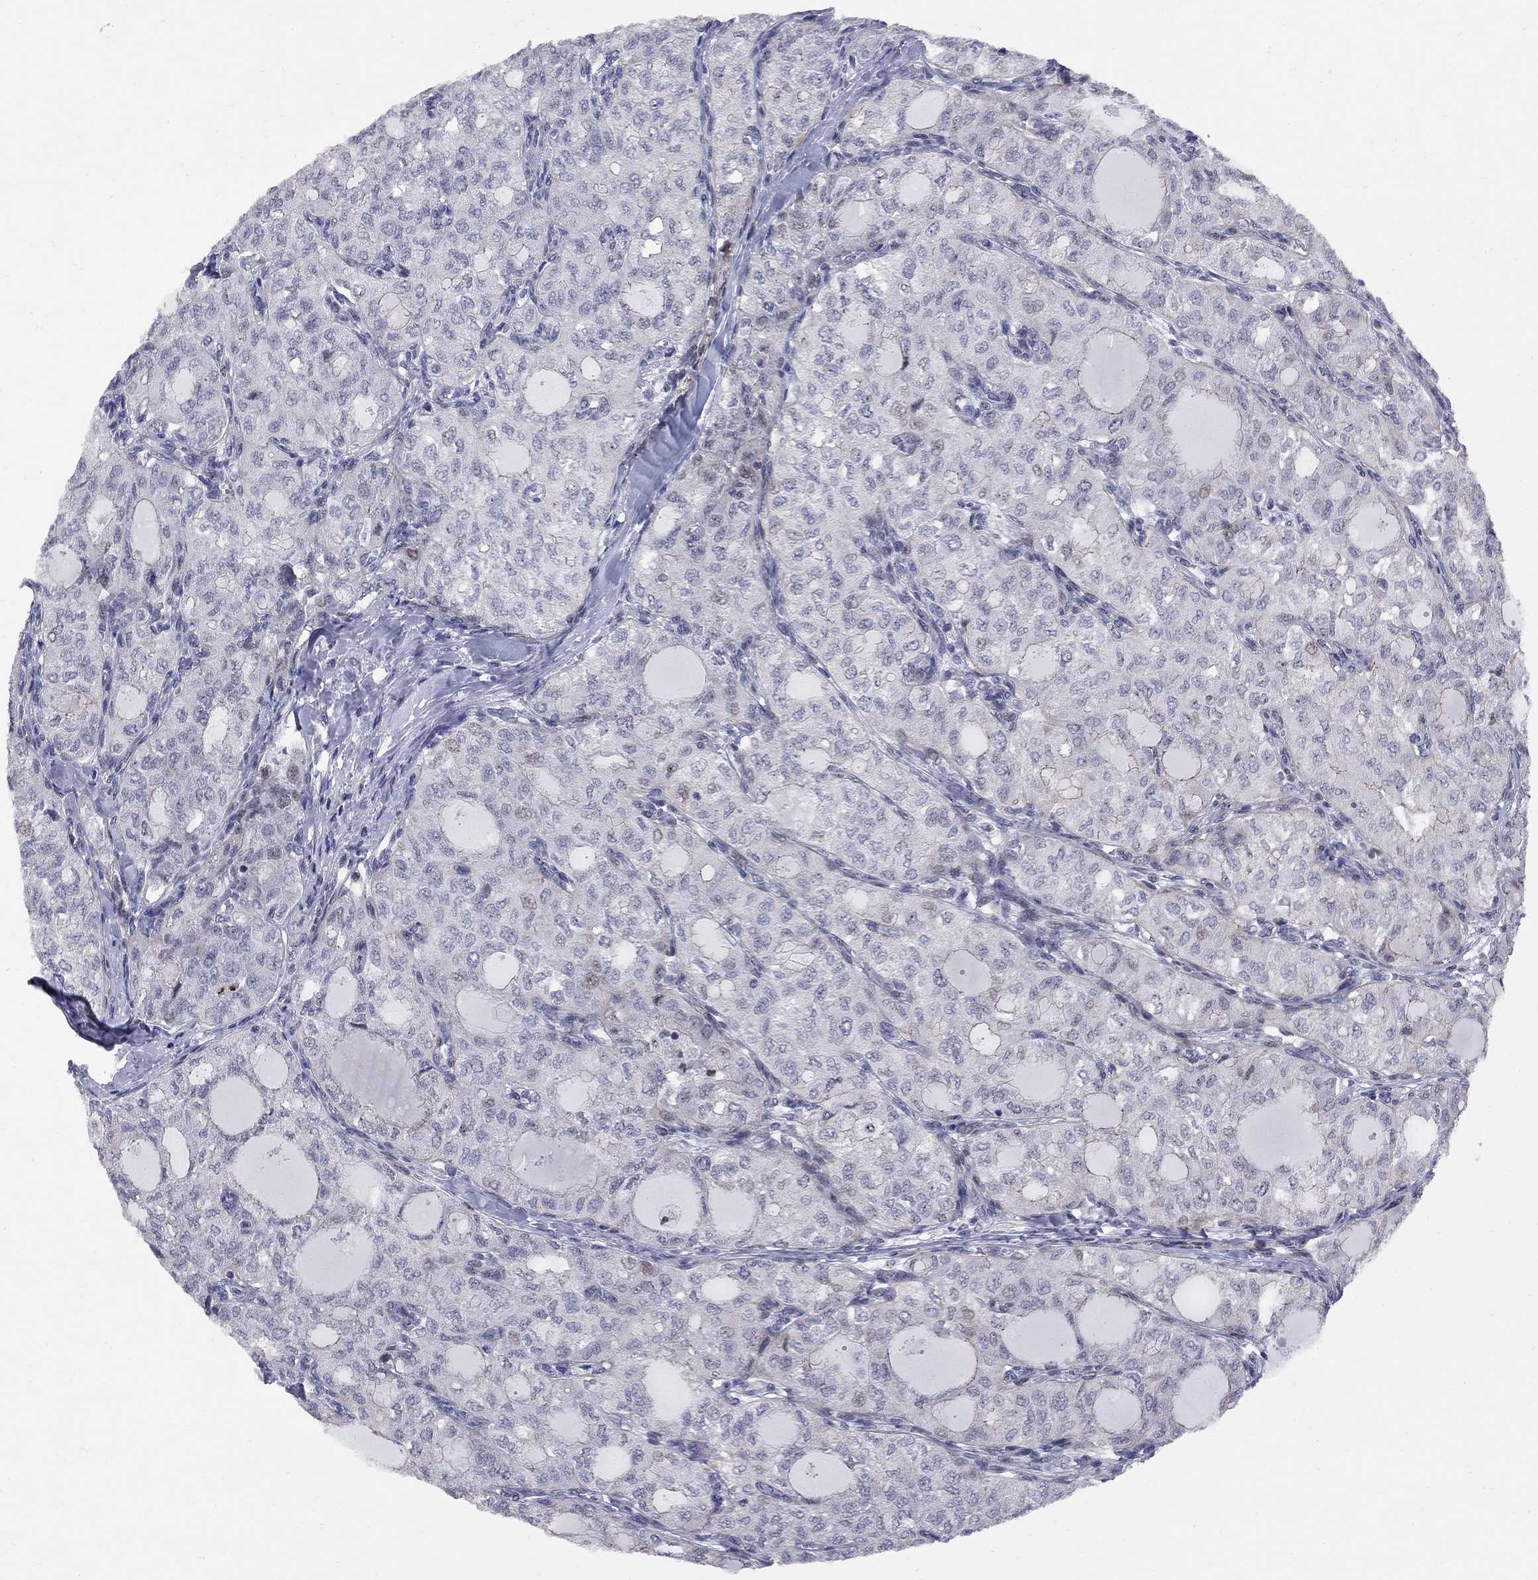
{"staining": {"intensity": "negative", "quantity": "none", "location": "none"}, "tissue": "thyroid cancer", "cell_type": "Tumor cells", "image_type": "cancer", "snomed": [{"axis": "morphology", "description": "Follicular adenoma carcinoma, NOS"}, {"axis": "topography", "description": "Thyroid gland"}], "caption": "There is no significant positivity in tumor cells of thyroid follicular adenoma carcinoma. (DAB IHC with hematoxylin counter stain).", "gene": "DHX33", "patient": {"sex": "male", "age": 75}}